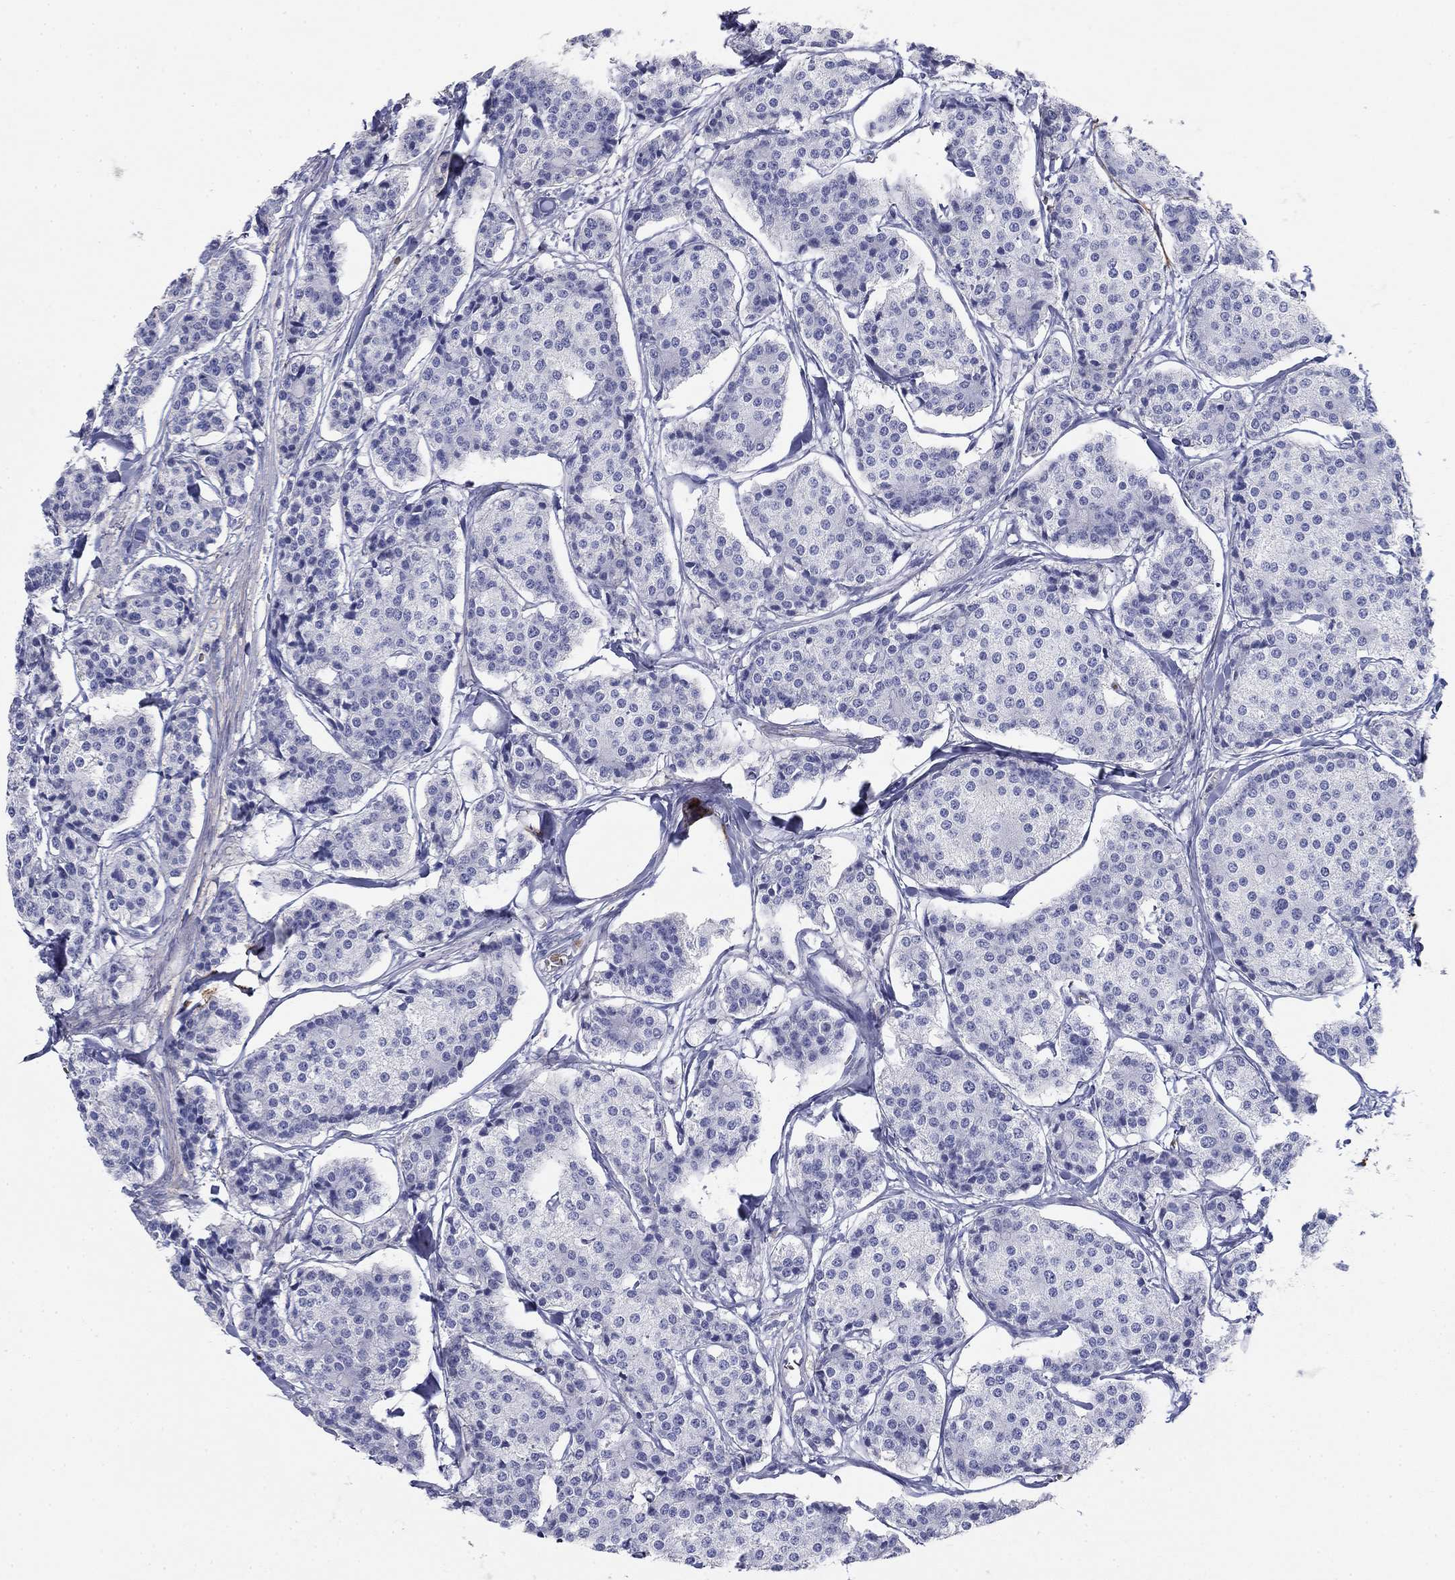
{"staining": {"intensity": "negative", "quantity": "none", "location": "none"}, "tissue": "carcinoid", "cell_type": "Tumor cells", "image_type": "cancer", "snomed": [{"axis": "morphology", "description": "Carcinoid, malignant, NOS"}, {"axis": "topography", "description": "Small intestine"}], "caption": "Malignant carcinoid stained for a protein using immunohistochemistry (IHC) reveals no positivity tumor cells.", "gene": "GPC1", "patient": {"sex": "female", "age": 65}}